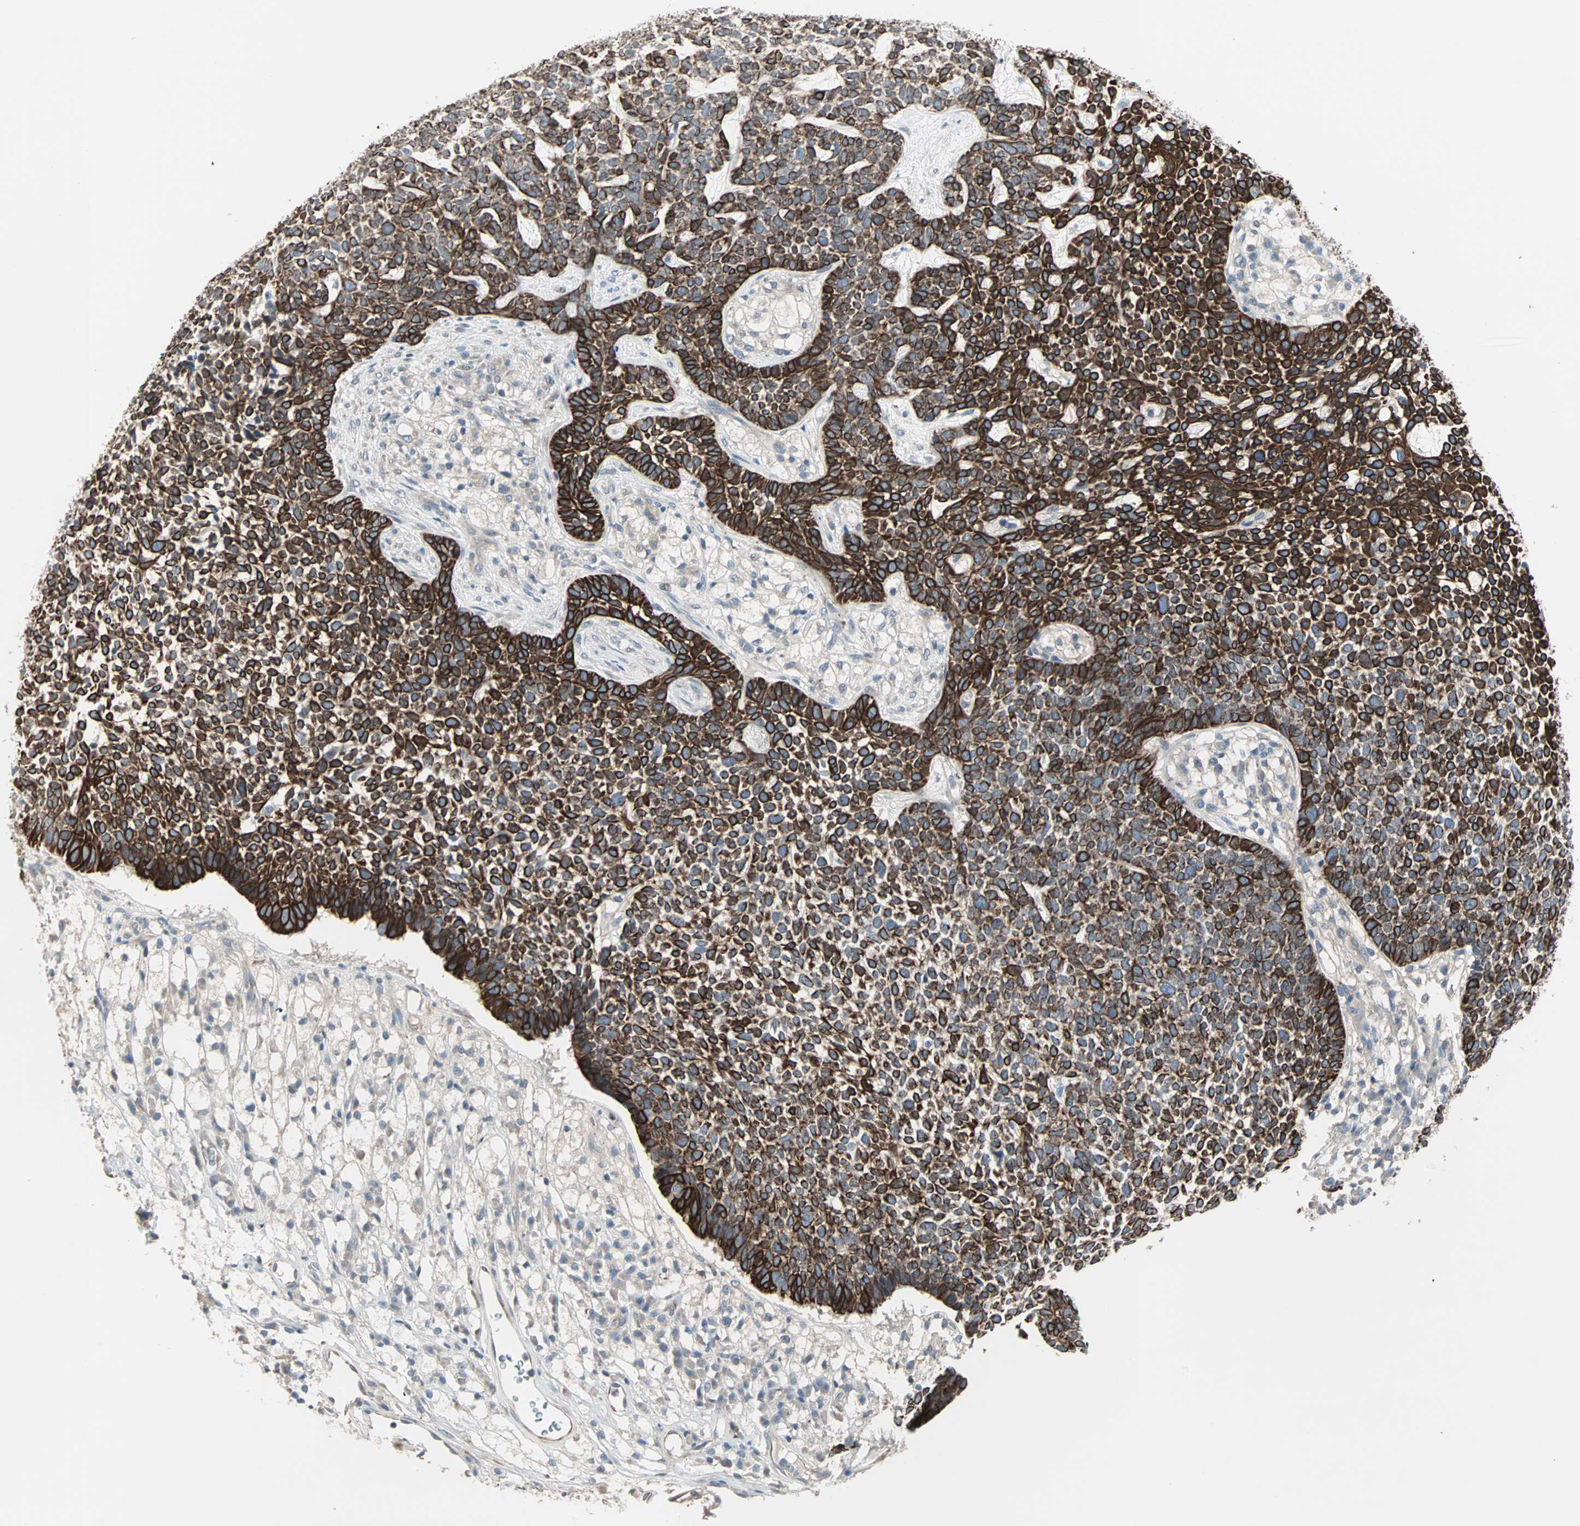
{"staining": {"intensity": "strong", "quantity": ">75%", "location": "cytoplasmic/membranous"}, "tissue": "skin cancer", "cell_type": "Tumor cells", "image_type": "cancer", "snomed": [{"axis": "morphology", "description": "Basal cell carcinoma"}, {"axis": "topography", "description": "Skin"}], "caption": "Immunohistochemistry (IHC) of basal cell carcinoma (skin) reveals high levels of strong cytoplasmic/membranous expression in about >75% of tumor cells.", "gene": "ZFP36", "patient": {"sex": "female", "age": 84}}